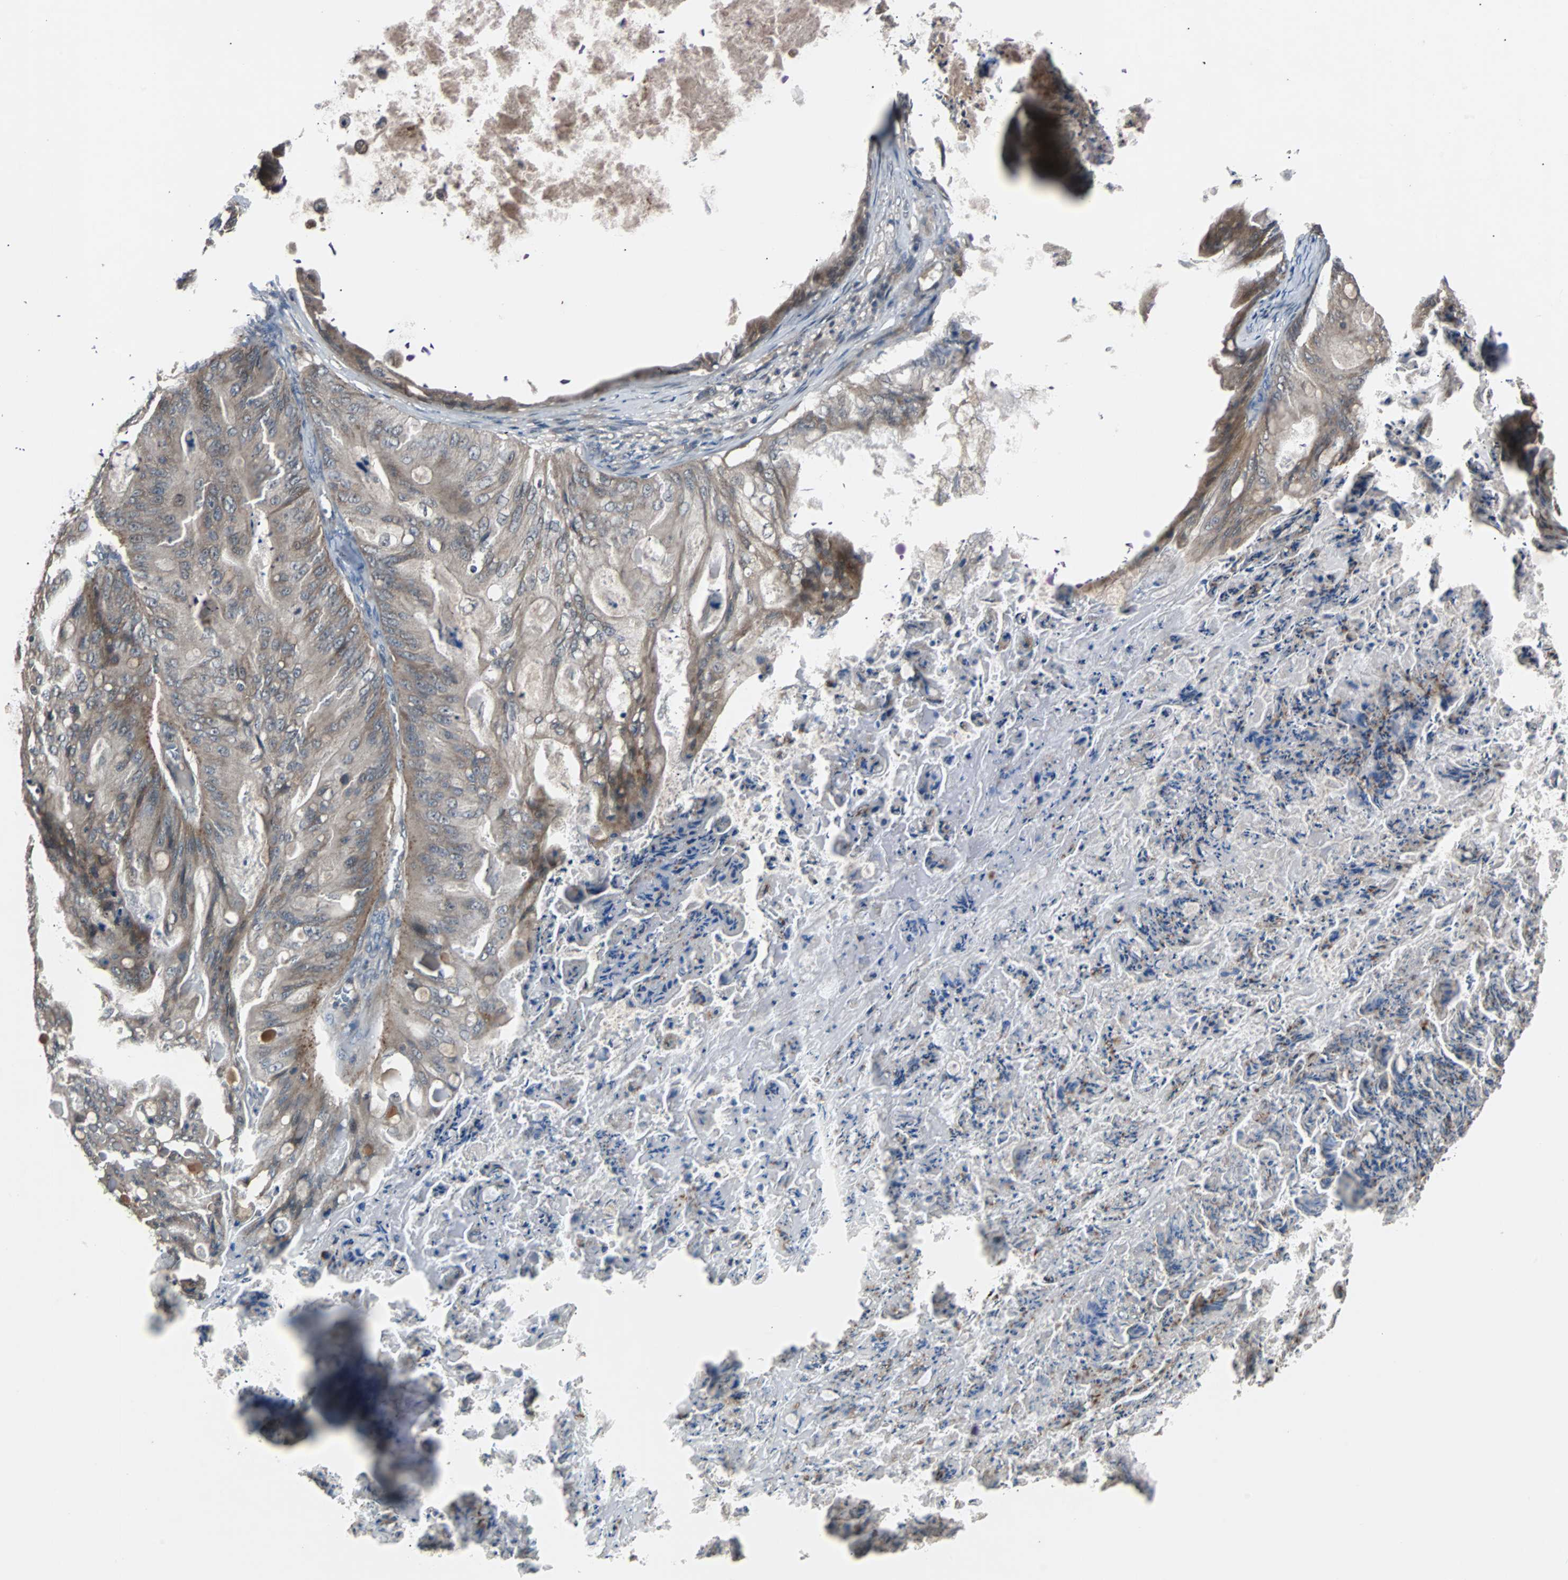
{"staining": {"intensity": "moderate", "quantity": ">75%", "location": "cytoplasmic/membranous"}, "tissue": "ovarian cancer", "cell_type": "Tumor cells", "image_type": "cancer", "snomed": [{"axis": "morphology", "description": "Cystadenocarcinoma, mucinous, NOS"}, {"axis": "topography", "description": "Ovary"}], "caption": "There is medium levels of moderate cytoplasmic/membranous expression in tumor cells of mucinous cystadenocarcinoma (ovarian), as demonstrated by immunohistochemical staining (brown color).", "gene": "ARF1", "patient": {"sex": "female", "age": 36}}